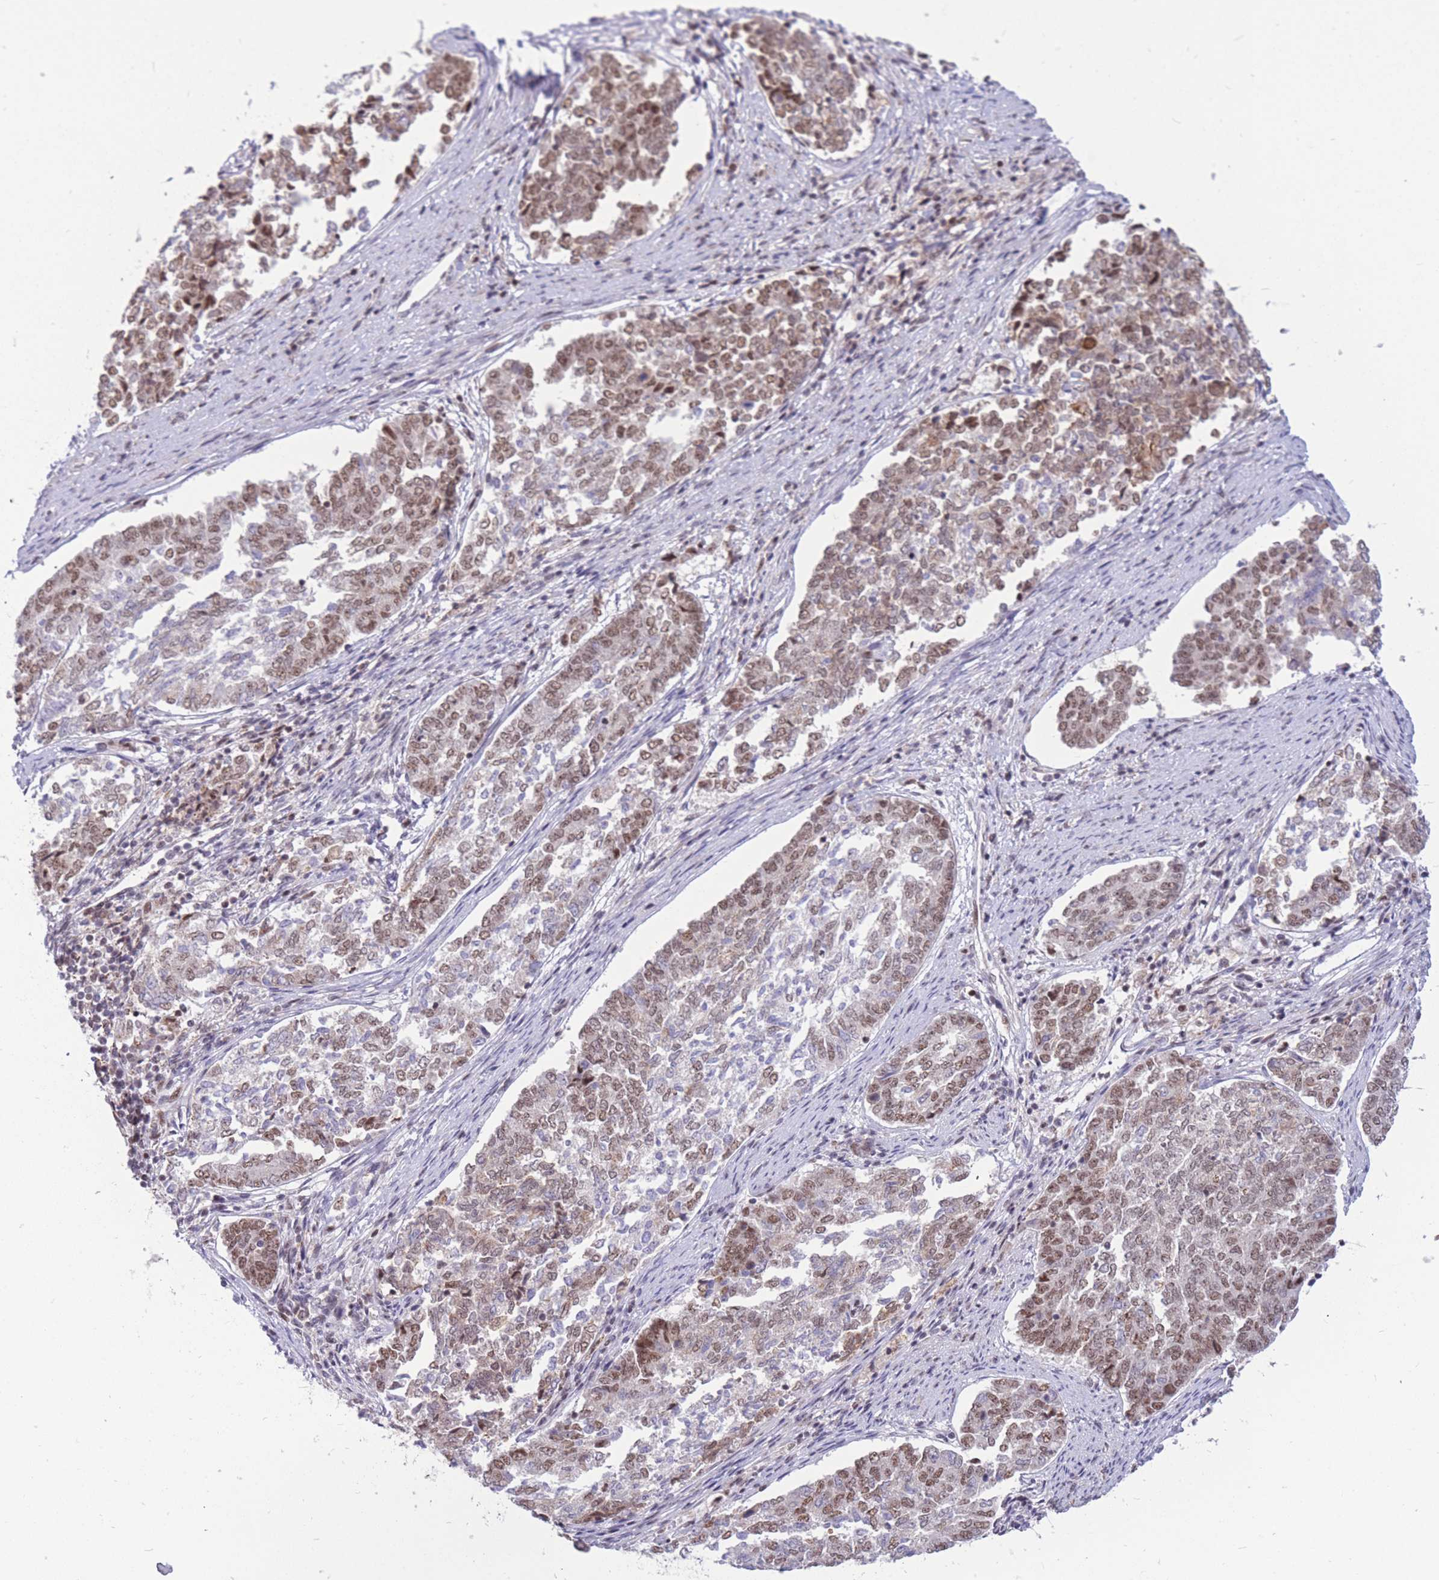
{"staining": {"intensity": "moderate", "quantity": ">75%", "location": "nuclear"}, "tissue": "endometrial cancer", "cell_type": "Tumor cells", "image_type": "cancer", "snomed": [{"axis": "morphology", "description": "Adenocarcinoma, NOS"}, {"axis": "topography", "description": "Endometrium"}], "caption": "DAB (3,3'-diaminobenzidine) immunohistochemical staining of human adenocarcinoma (endometrial) shows moderate nuclear protein expression in about >75% of tumor cells.", "gene": "TARBP2", "patient": {"sex": "female", "age": 80}}